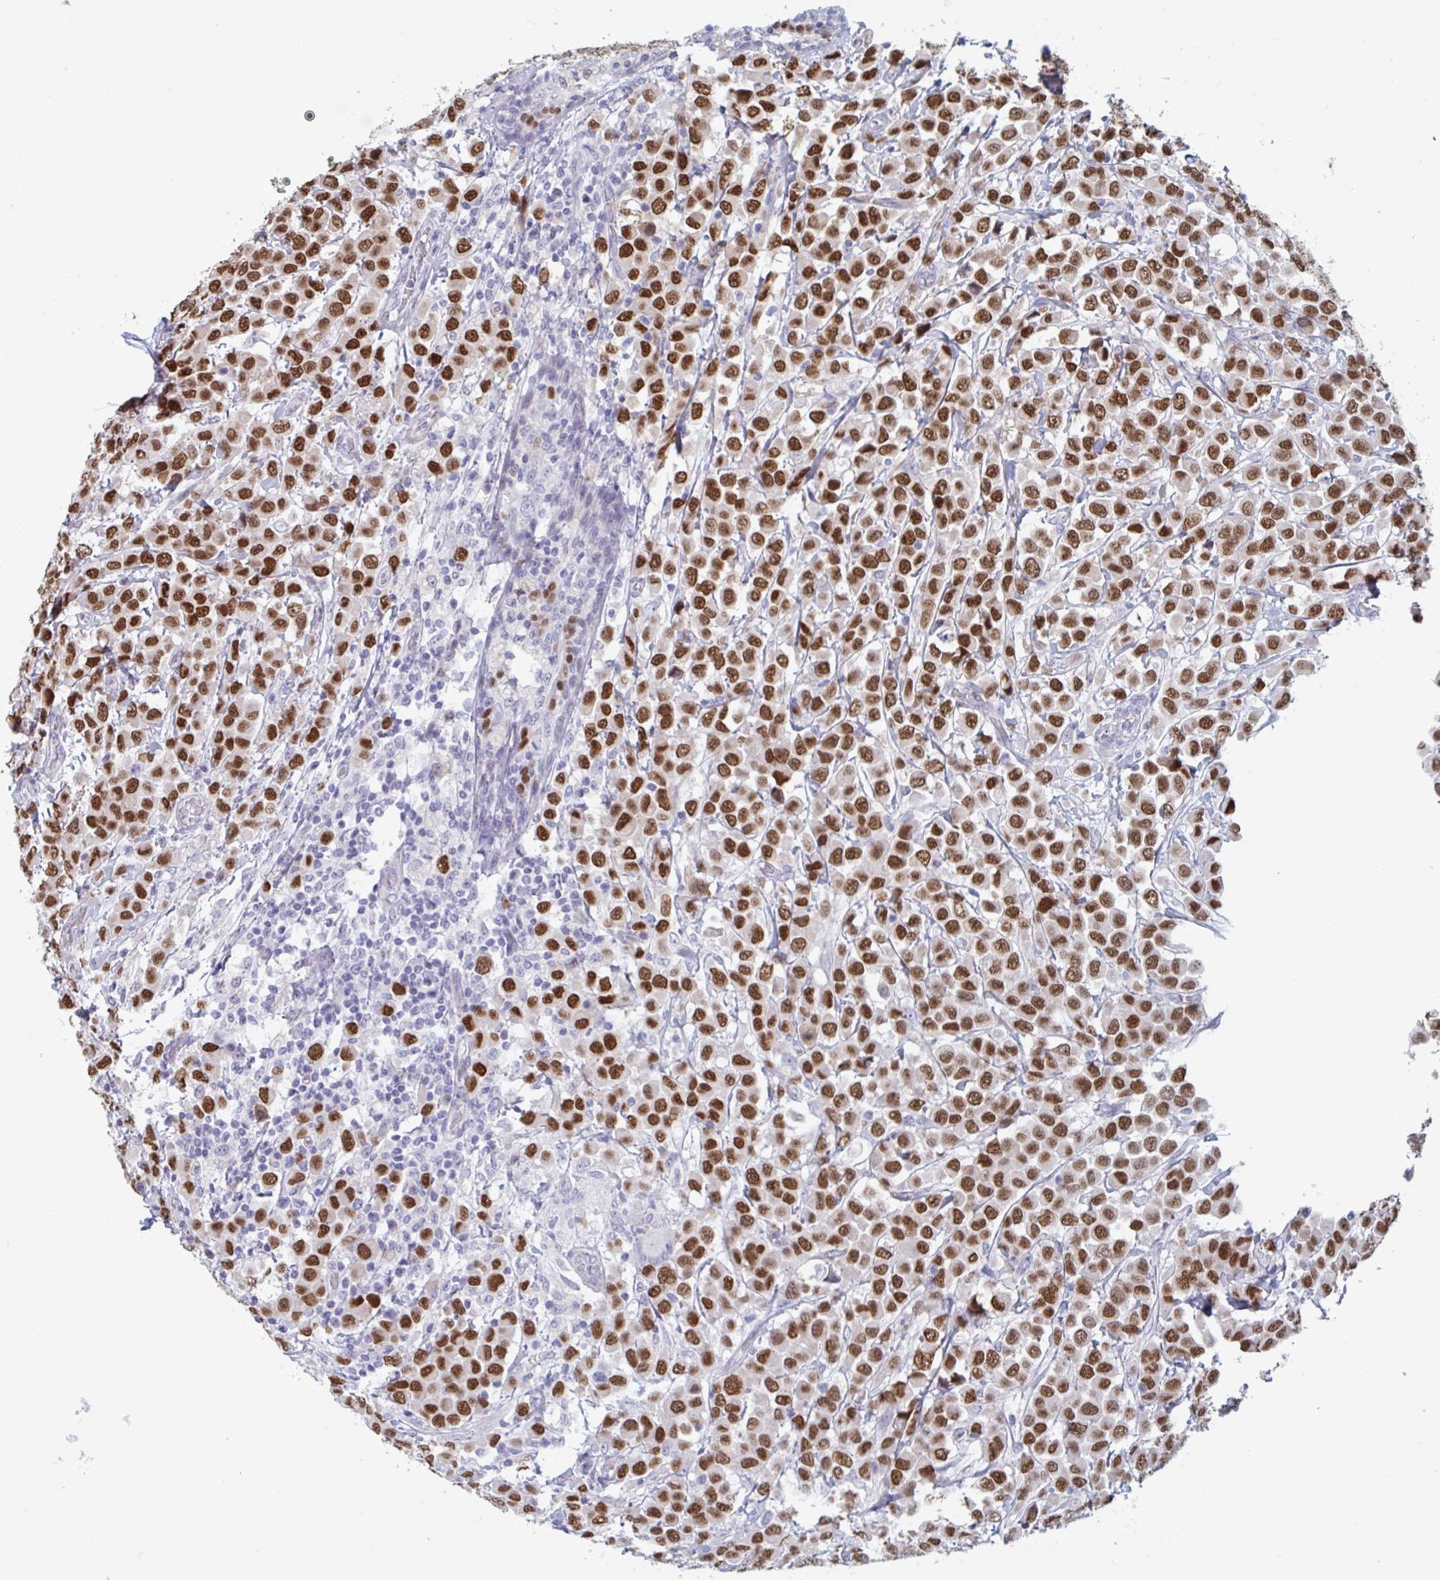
{"staining": {"intensity": "strong", "quantity": ">75%", "location": "nuclear"}, "tissue": "breast cancer", "cell_type": "Tumor cells", "image_type": "cancer", "snomed": [{"axis": "morphology", "description": "Duct carcinoma"}, {"axis": "topography", "description": "Breast"}], "caption": "Protein staining of breast cancer tissue displays strong nuclear positivity in approximately >75% of tumor cells. The protein is stained brown, and the nuclei are stained in blue (DAB (3,3'-diaminobenzidine) IHC with brightfield microscopy, high magnification).", "gene": "FOXA1", "patient": {"sex": "female", "age": 61}}